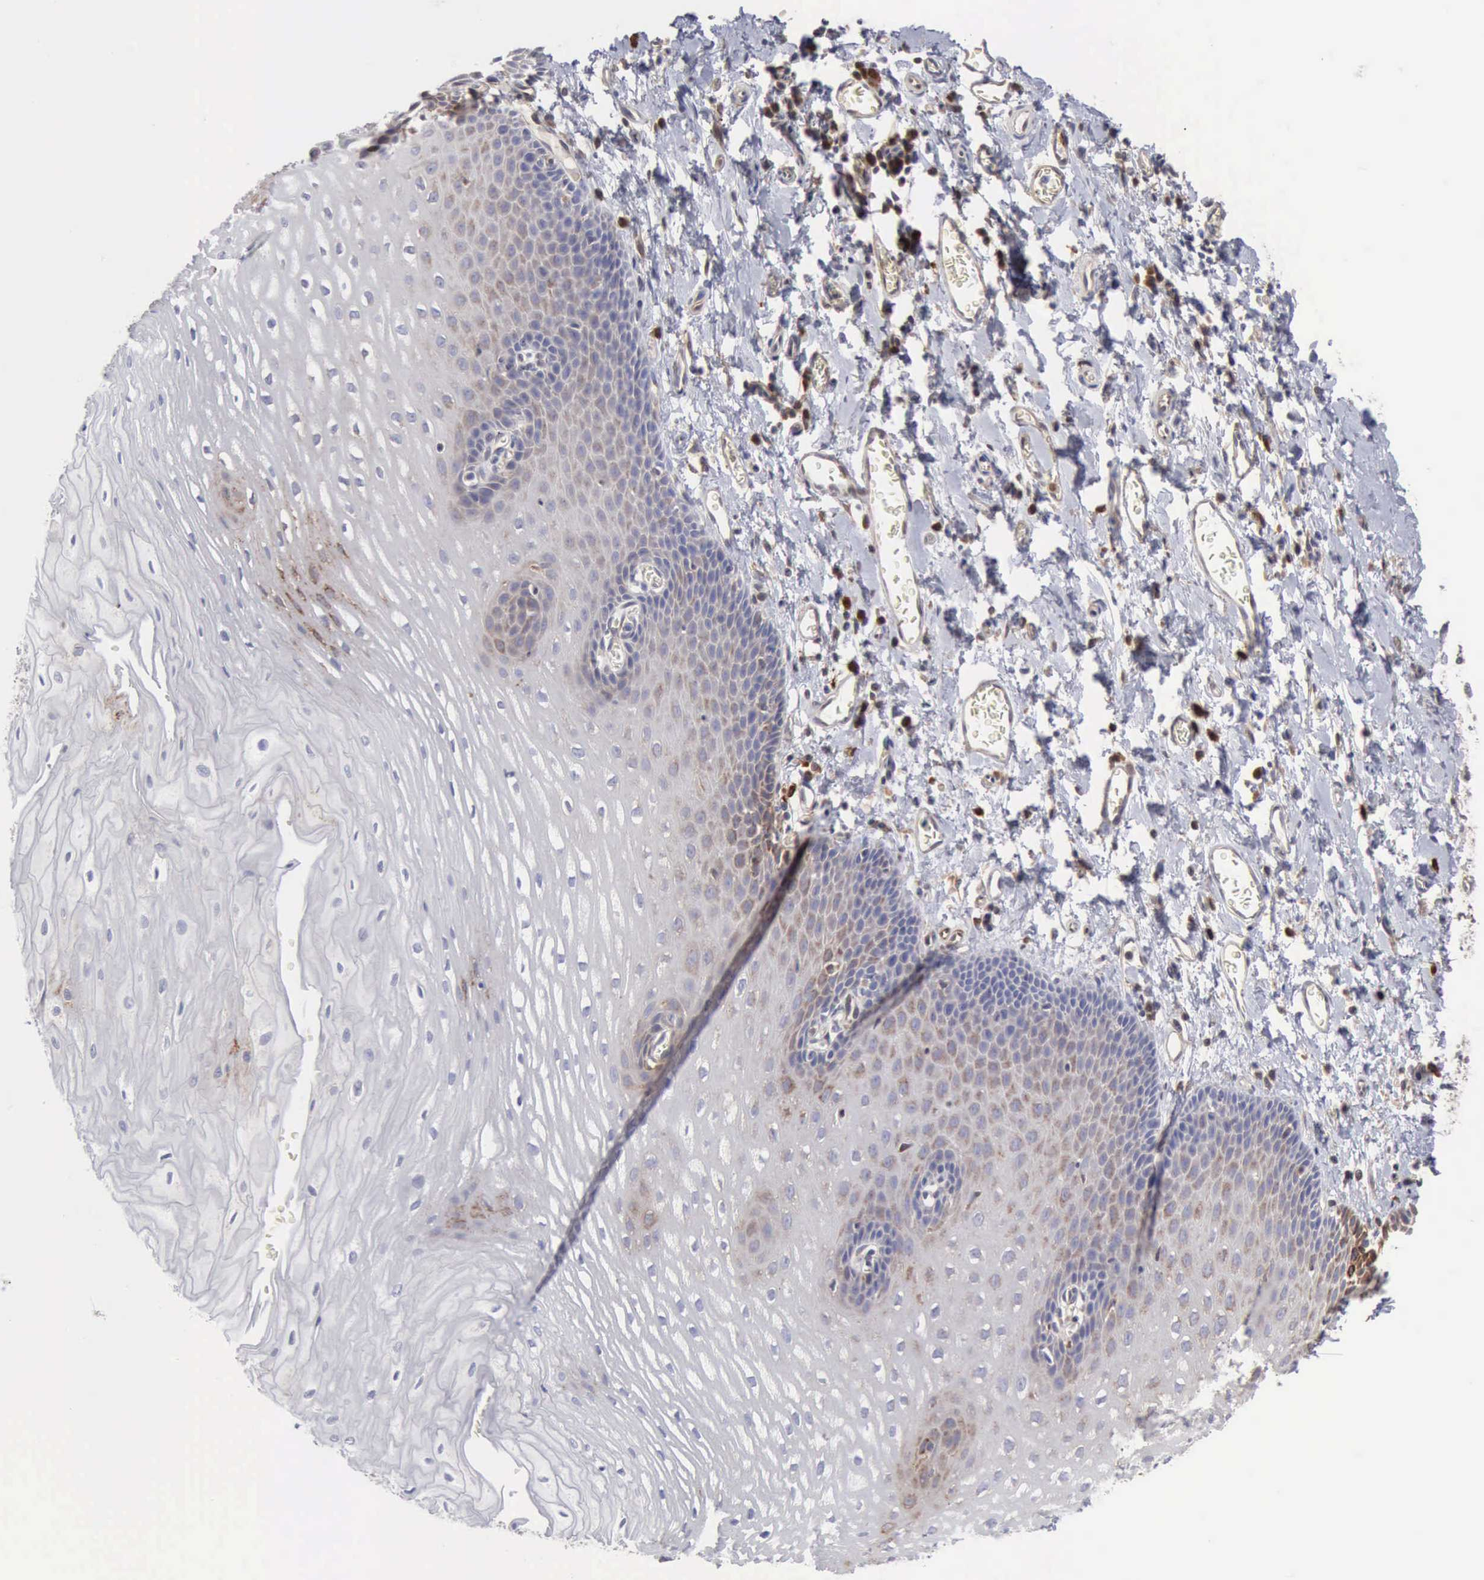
{"staining": {"intensity": "weak", "quantity": "<25%", "location": "cytoplasmic/membranous"}, "tissue": "esophagus", "cell_type": "Squamous epithelial cells", "image_type": "normal", "snomed": [{"axis": "morphology", "description": "Normal tissue, NOS"}, {"axis": "topography", "description": "Esophagus"}], "caption": "A micrograph of human esophagus is negative for staining in squamous epithelial cells. (DAB immunohistochemistry with hematoxylin counter stain).", "gene": "APOL2", "patient": {"sex": "male", "age": 70}}